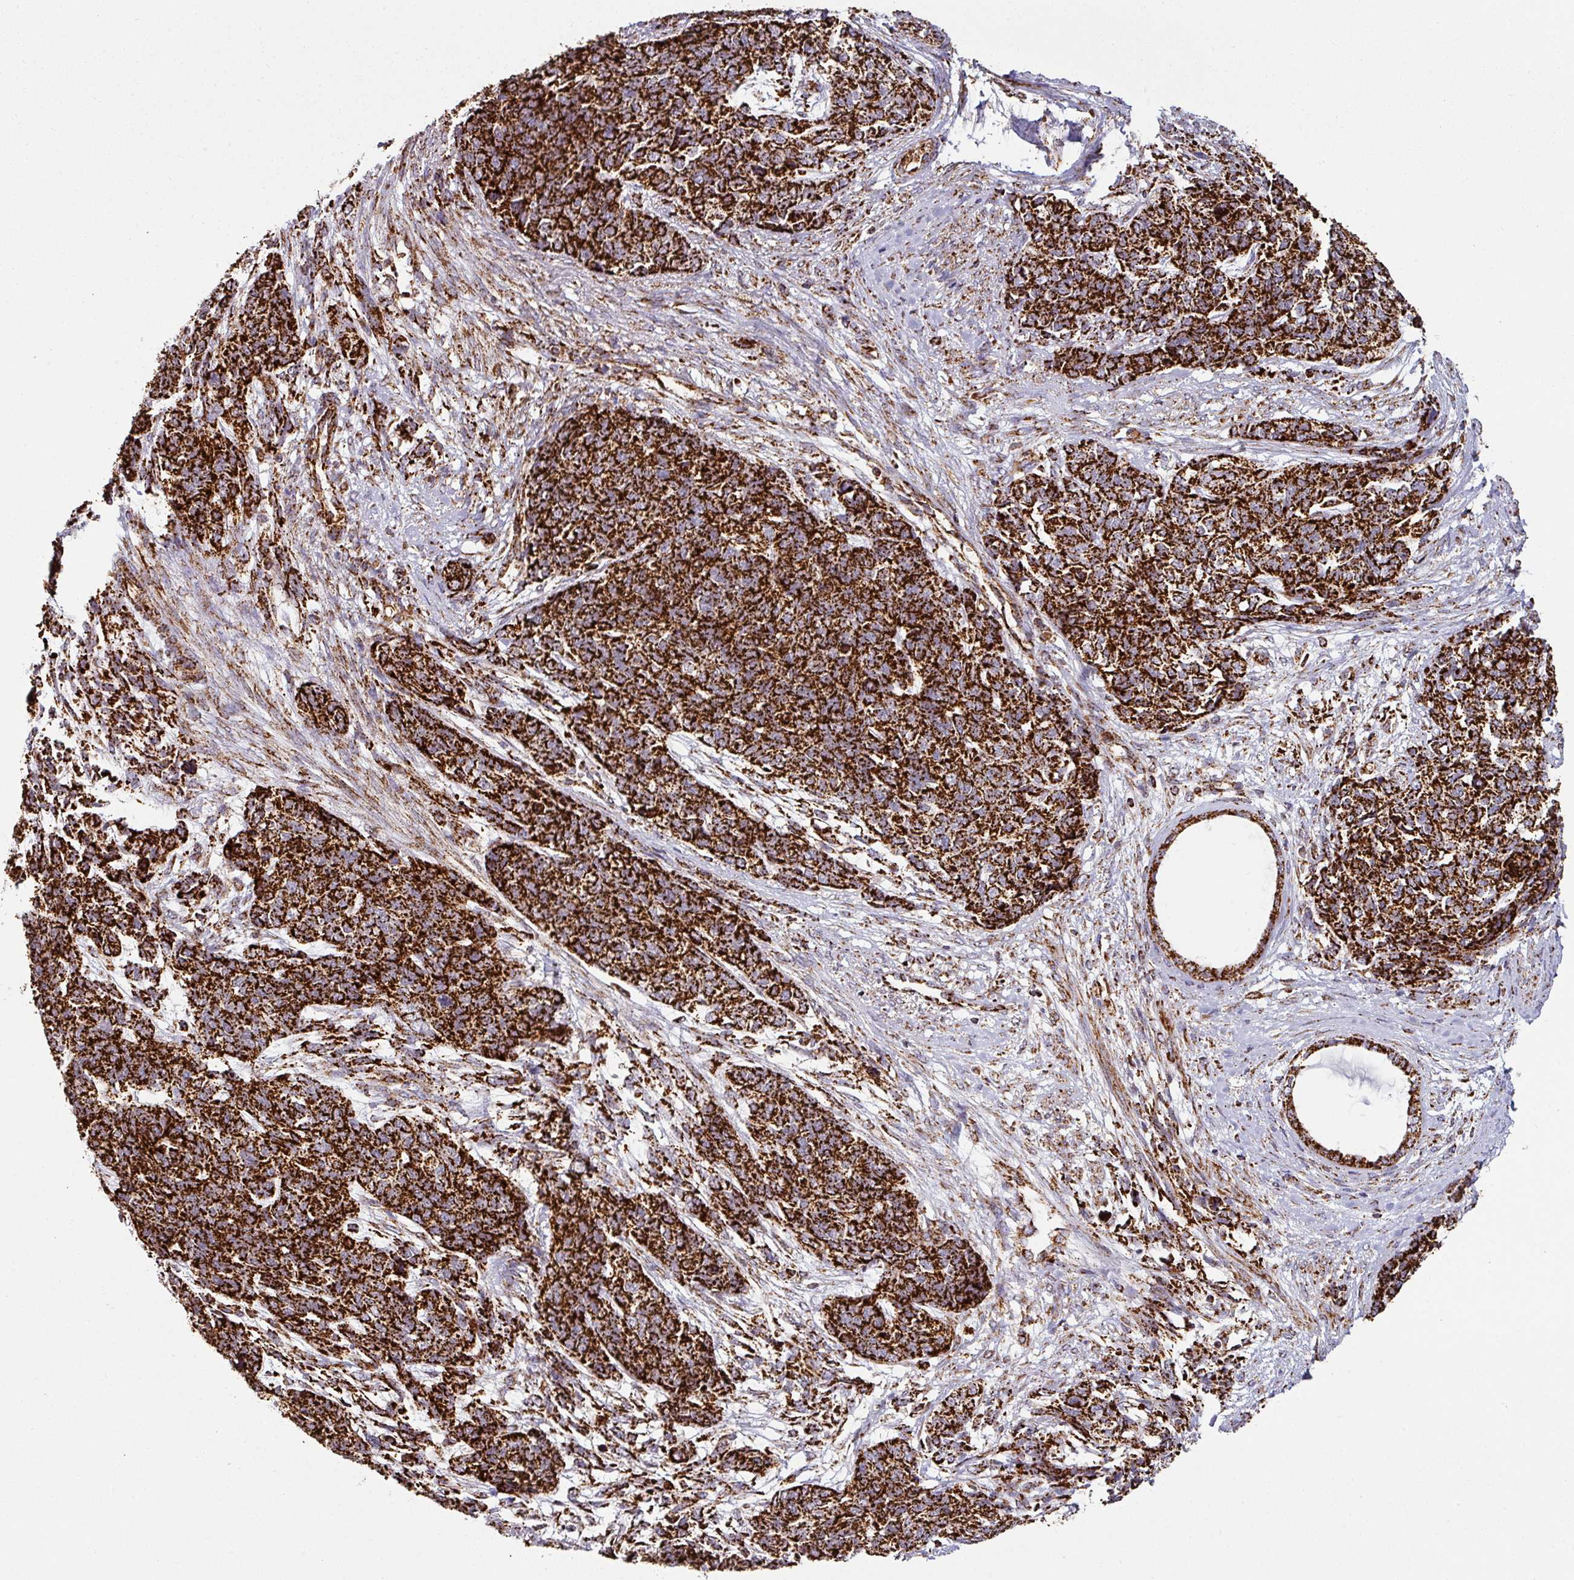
{"staining": {"intensity": "strong", "quantity": ">75%", "location": "cytoplasmic/membranous"}, "tissue": "cervical cancer", "cell_type": "Tumor cells", "image_type": "cancer", "snomed": [{"axis": "morphology", "description": "Squamous cell carcinoma, NOS"}, {"axis": "topography", "description": "Cervix"}], "caption": "This is a micrograph of immunohistochemistry (IHC) staining of cervical squamous cell carcinoma, which shows strong staining in the cytoplasmic/membranous of tumor cells.", "gene": "TRAP1", "patient": {"sex": "female", "age": 63}}